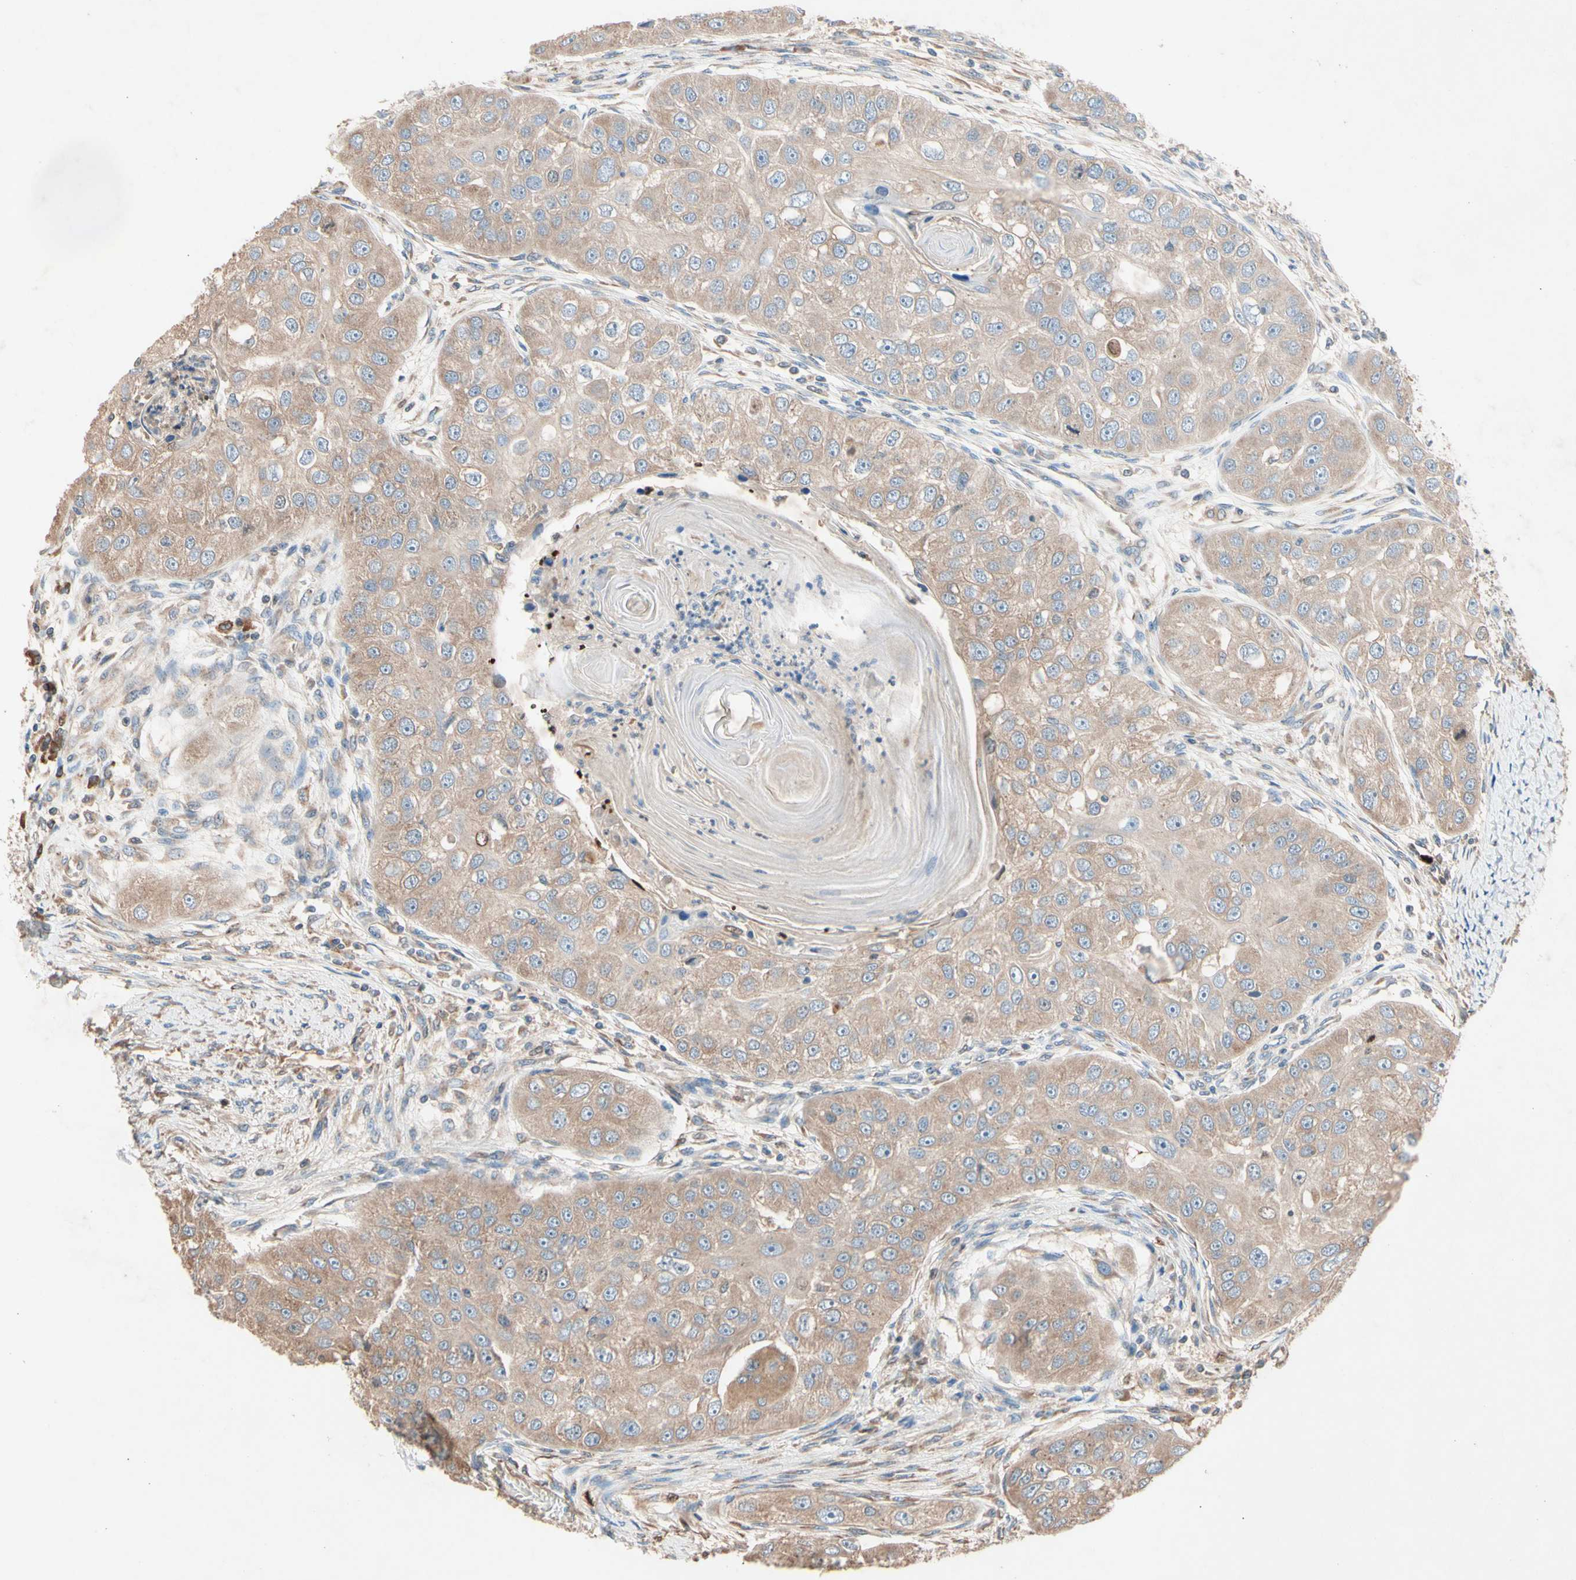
{"staining": {"intensity": "weak", "quantity": ">75%", "location": "cytoplasmic/membranous"}, "tissue": "head and neck cancer", "cell_type": "Tumor cells", "image_type": "cancer", "snomed": [{"axis": "morphology", "description": "Normal tissue, NOS"}, {"axis": "morphology", "description": "Squamous cell carcinoma, NOS"}, {"axis": "topography", "description": "Skeletal muscle"}, {"axis": "topography", "description": "Head-Neck"}], "caption": "Human head and neck squamous cell carcinoma stained with a brown dye reveals weak cytoplasmic/membranous positive staining in approximately >75% of tumor cells.", "gene": "PRDX4", "patient": {"sex": "male", "age": 51}}